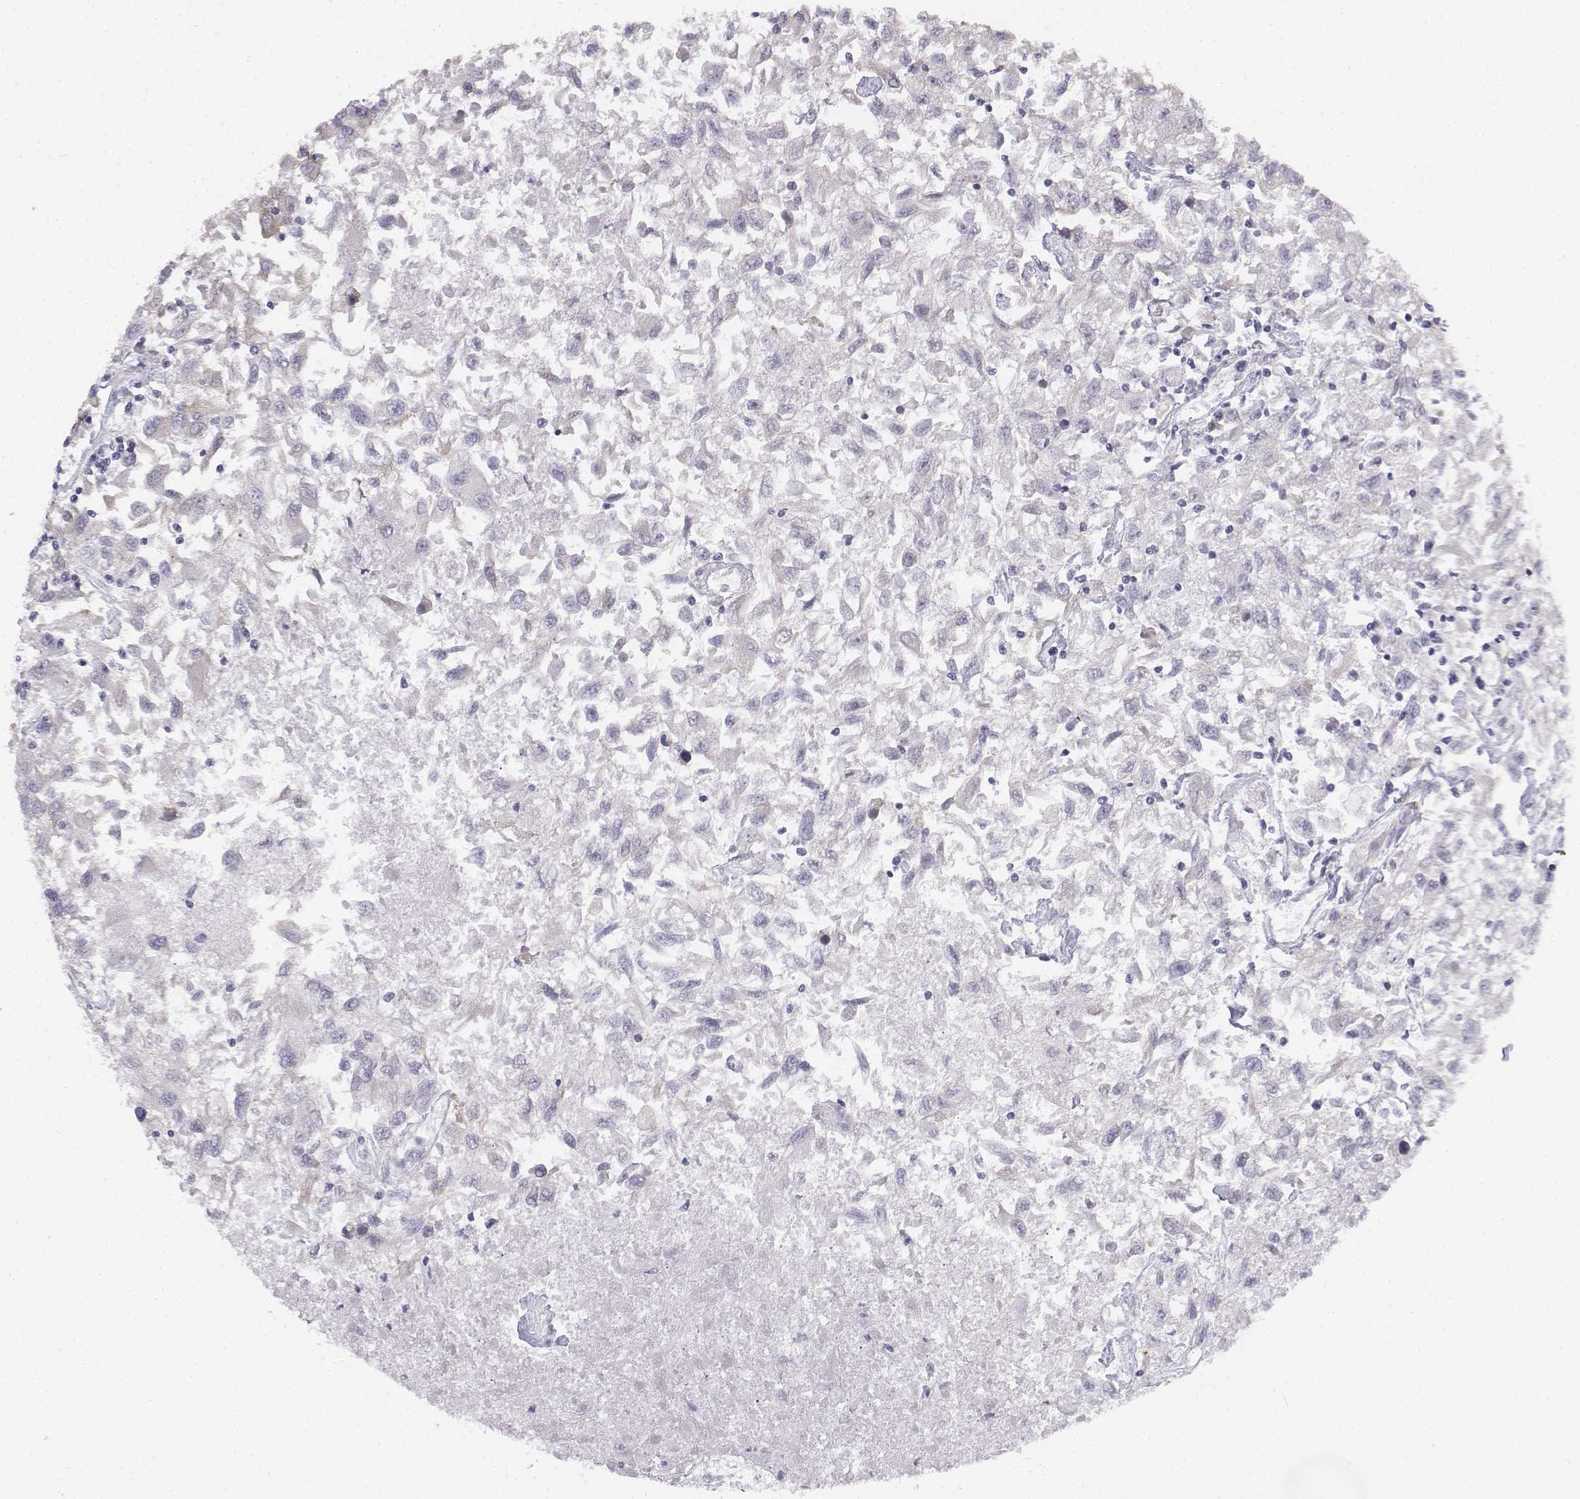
{"staining": {"intensity": "negative", "quantity": "none", "location": "none"}, "tissue": "renal cancer", "cell_type": "Tumor cells", "image_type": "cancer", "snomed": [{"axis": "morphology", "description": "Adenocarcinoma, NOS"}, {"axis": "topography", "description": "Kidney"}], "caption": "Tumor cells are negative for brown protein staining in renal cancer.", "gene": "PENK", "patient": {"sex": "female", "age": 76}}